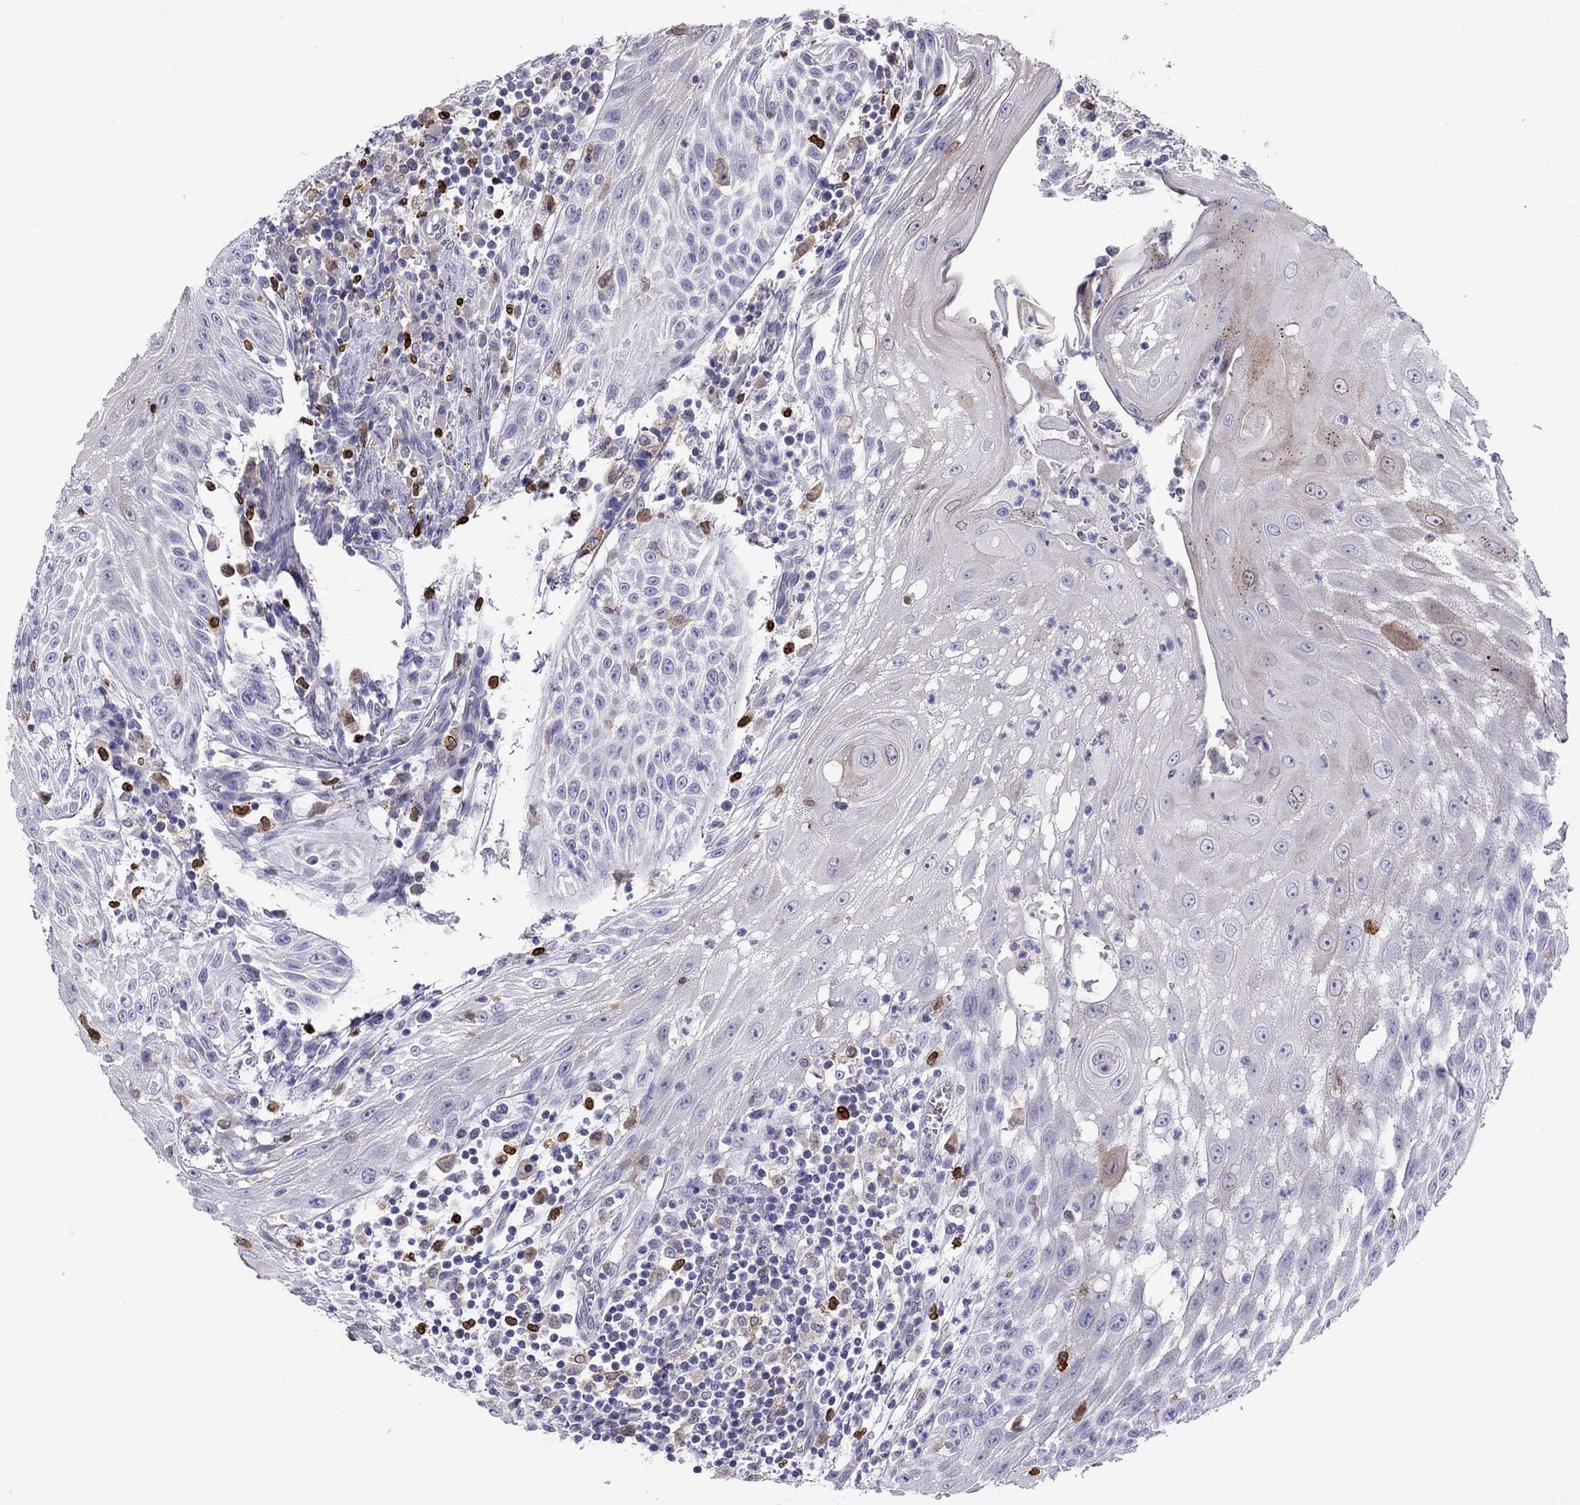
{"staining": {"intensity": "negative", "quantity": "none", "location": "none"}, "tissue": "head and neck cancer", "cell_type": "Tumor cells", "image_type": "cancer", "snomed": [{"axis": "morphology", "description": "Squamous cell carcinoma, NOS"}, {"axis": "topography", "description": "Oral tissue"}, {"axis": "topography", "description": "Head-Neck"}], "caption": "This is a photomicrograph of immunohistochemistry (IHC) staining of head and neck cancer, which shows no staining in tumor cells. (DAB immunohistochemistry visualized using brightfield microscopy, high magnification).", "gene": "ADORA2A", "patient": {"sex": "male", "age": 58}}